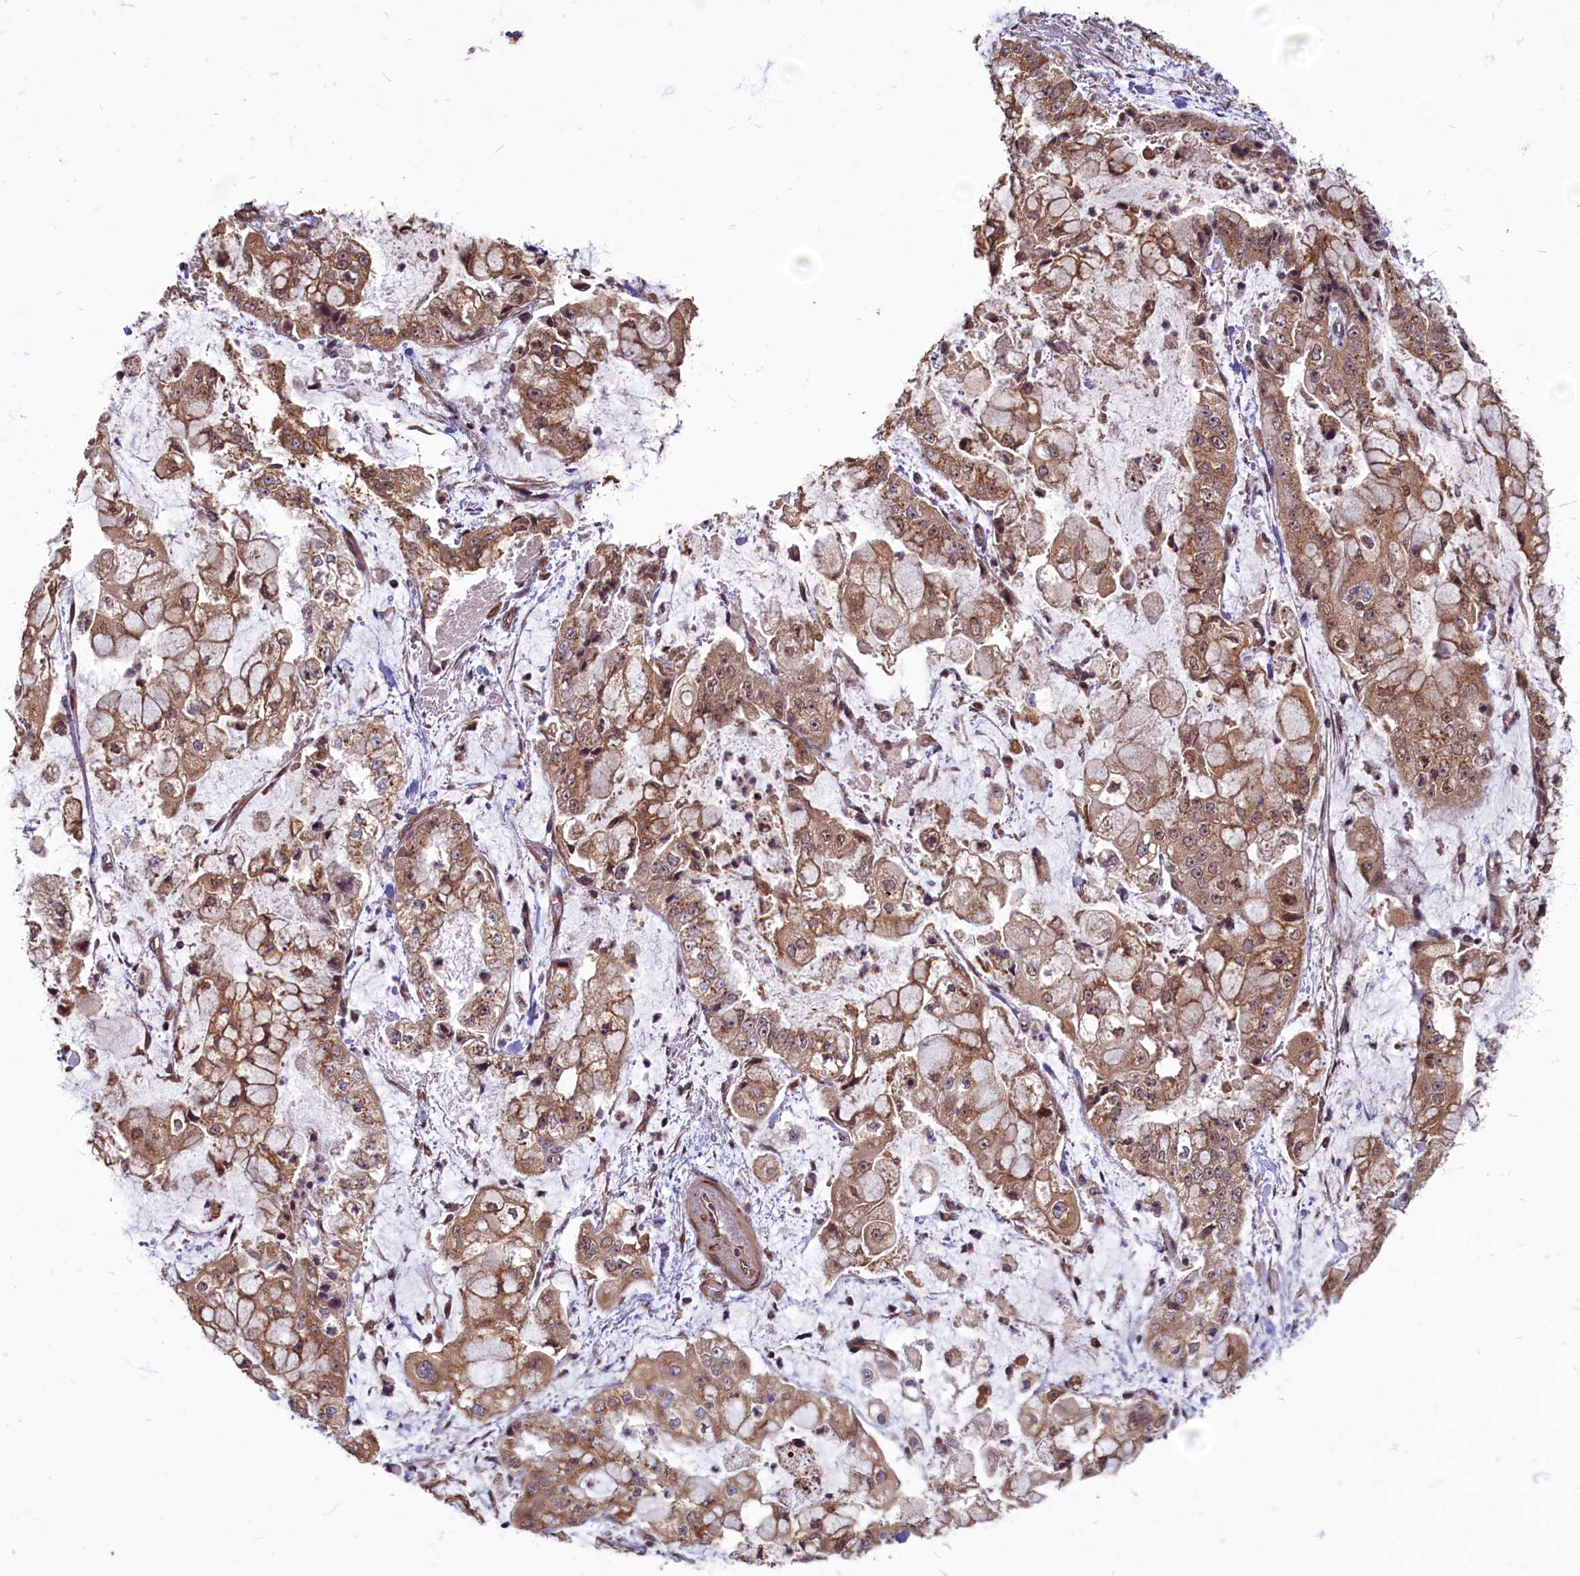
{"staining": {"intensity": "moderate", "quantity": ">75%", "location": "cytoplasmic/membranous"}, "tissue": "stomach cancer", "cell_type": "Tumor cells", "image_type": "cancer", "snomed": [{"axis": "morphology", "description": "Adenocarcinoma, NOS"}, {"axis": "topography", "description": "Stomach"}], "caption": "Immunohistochemical staining of human stomach cancer displays medium levels of moderate cytoplasmic/membranous protein staining in approximately >75% of tumor cells.", "gene": "MYCBP", "patient": {"sex": "male", "age": 76}}